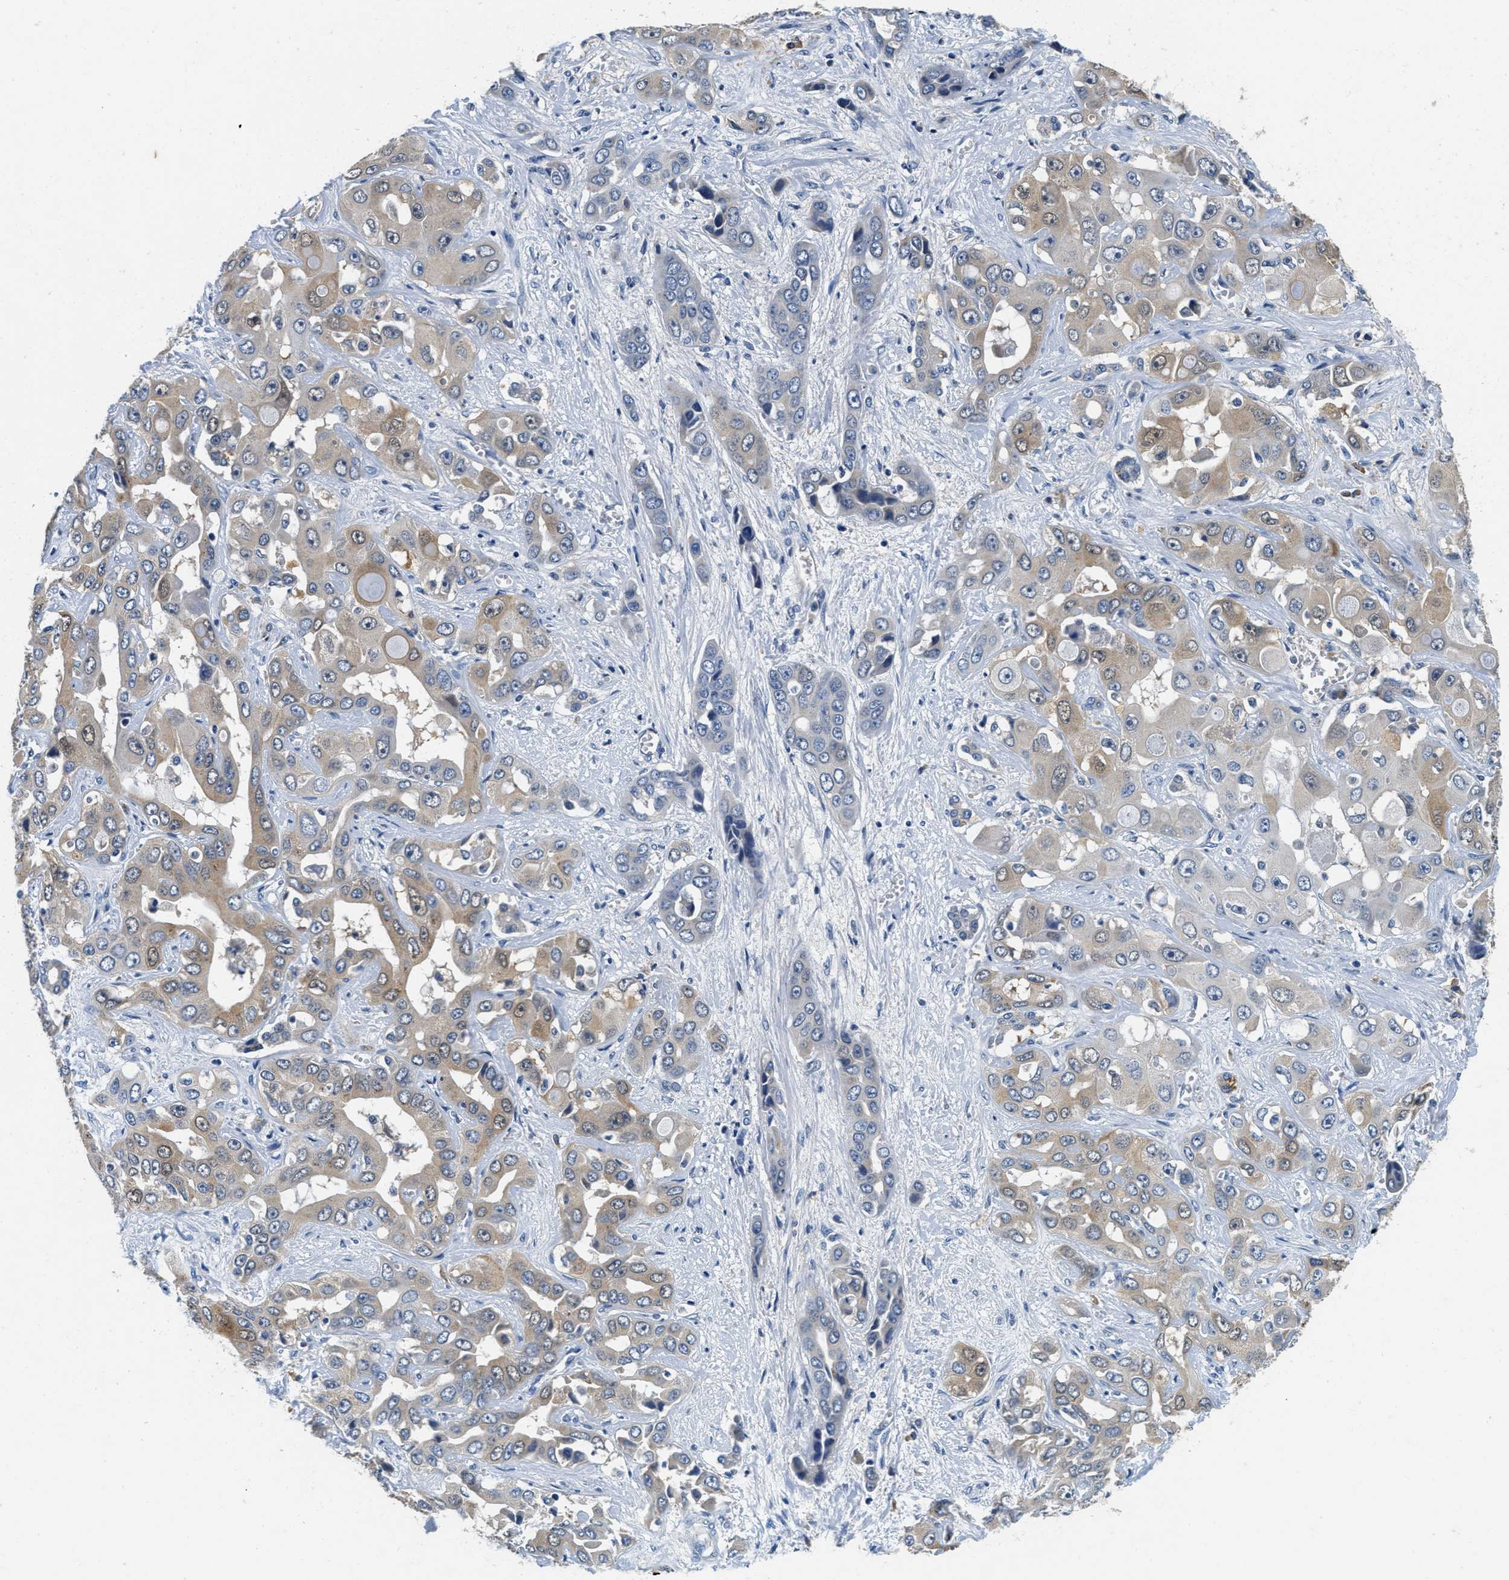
{"staining": {"intensity": "weak", "quantity": "25%-75%", "location": "cytoplasmic/membranous"}, "tissue": "liver cancer", "cell_type": "Tumor cells", "image_type": "cancer", "snomed": [{"axis": "morphology", "description": "Cholangiocarcinoma"}, {"axis": "topography", "description": "Liver"}], "caption": "DAB (3,3'-diaminobenzidine) immunohistochemical staining of liver cancer (cholangiocarcinoma) demonstrates weak cytoplasmic/membranous protein positivity in approximately 25%-75% of tumor cells.", "gene": "ALDH3A2", "patient": {"sex": "female", "age": 52}}